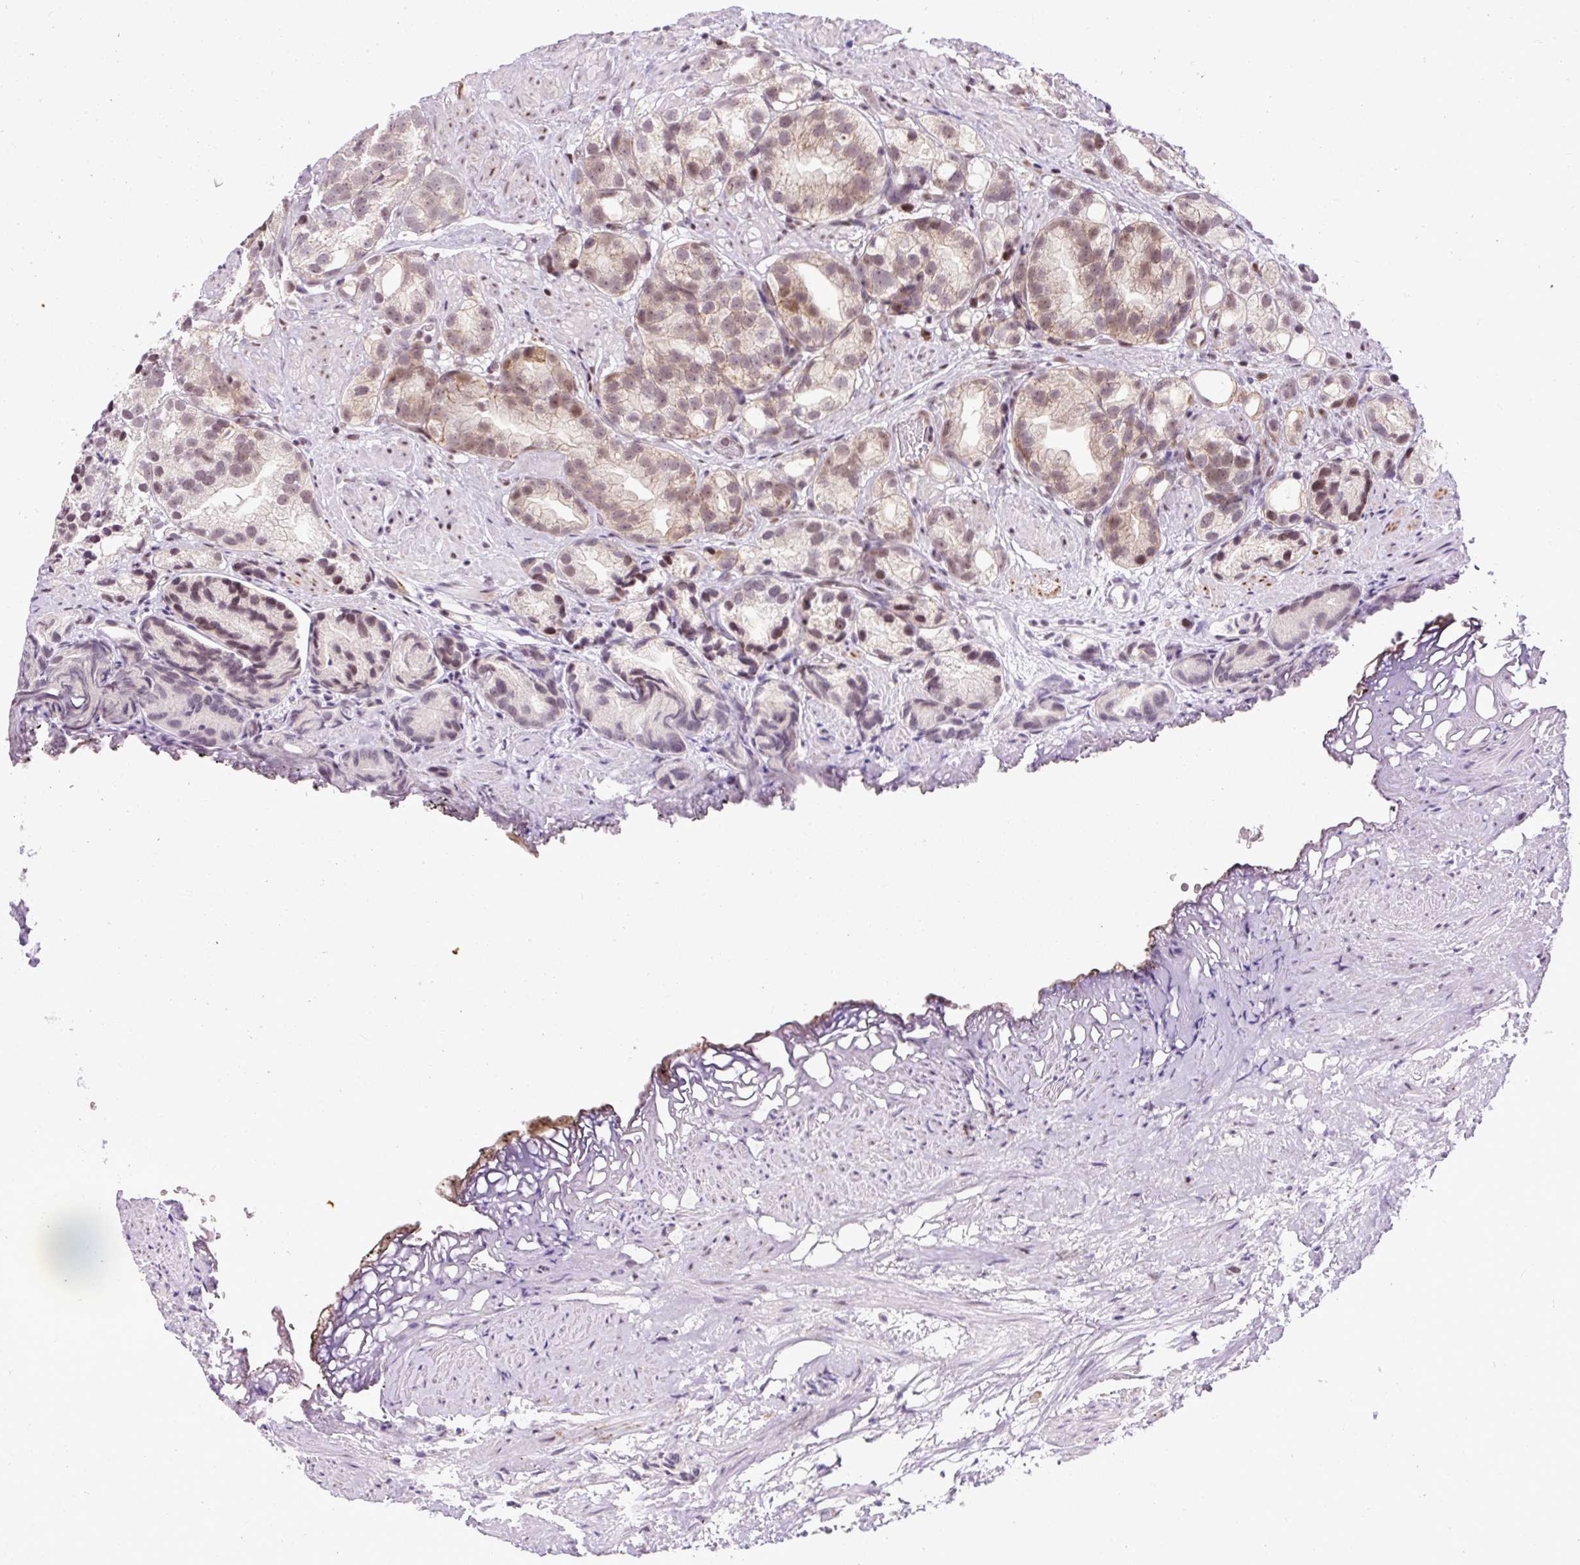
{"staining": {"intensity": "moderate", "quantity": ">75%", "location": "nuclear"}, "tissue": "prostate cancer", "cell_type": "Tumor cells", "image_type": "cancer", "snomed": [{"axis": "morphology", "description": "Adenocarcinoma, High grade"}, {"axis": "topography", "description": "Prostate"}], "caption": "Prostate cancer (high-grade adenocarcinoma) was stained to show a protein in brown. There is medium levels of moderate nuclear positivity in approximately >75% of tumor cells. The protein is shown in brown color, while the nuclei are stained blue.", "gene": "ARHGEF18", "patient": {"sex": "male", "age": 82}}